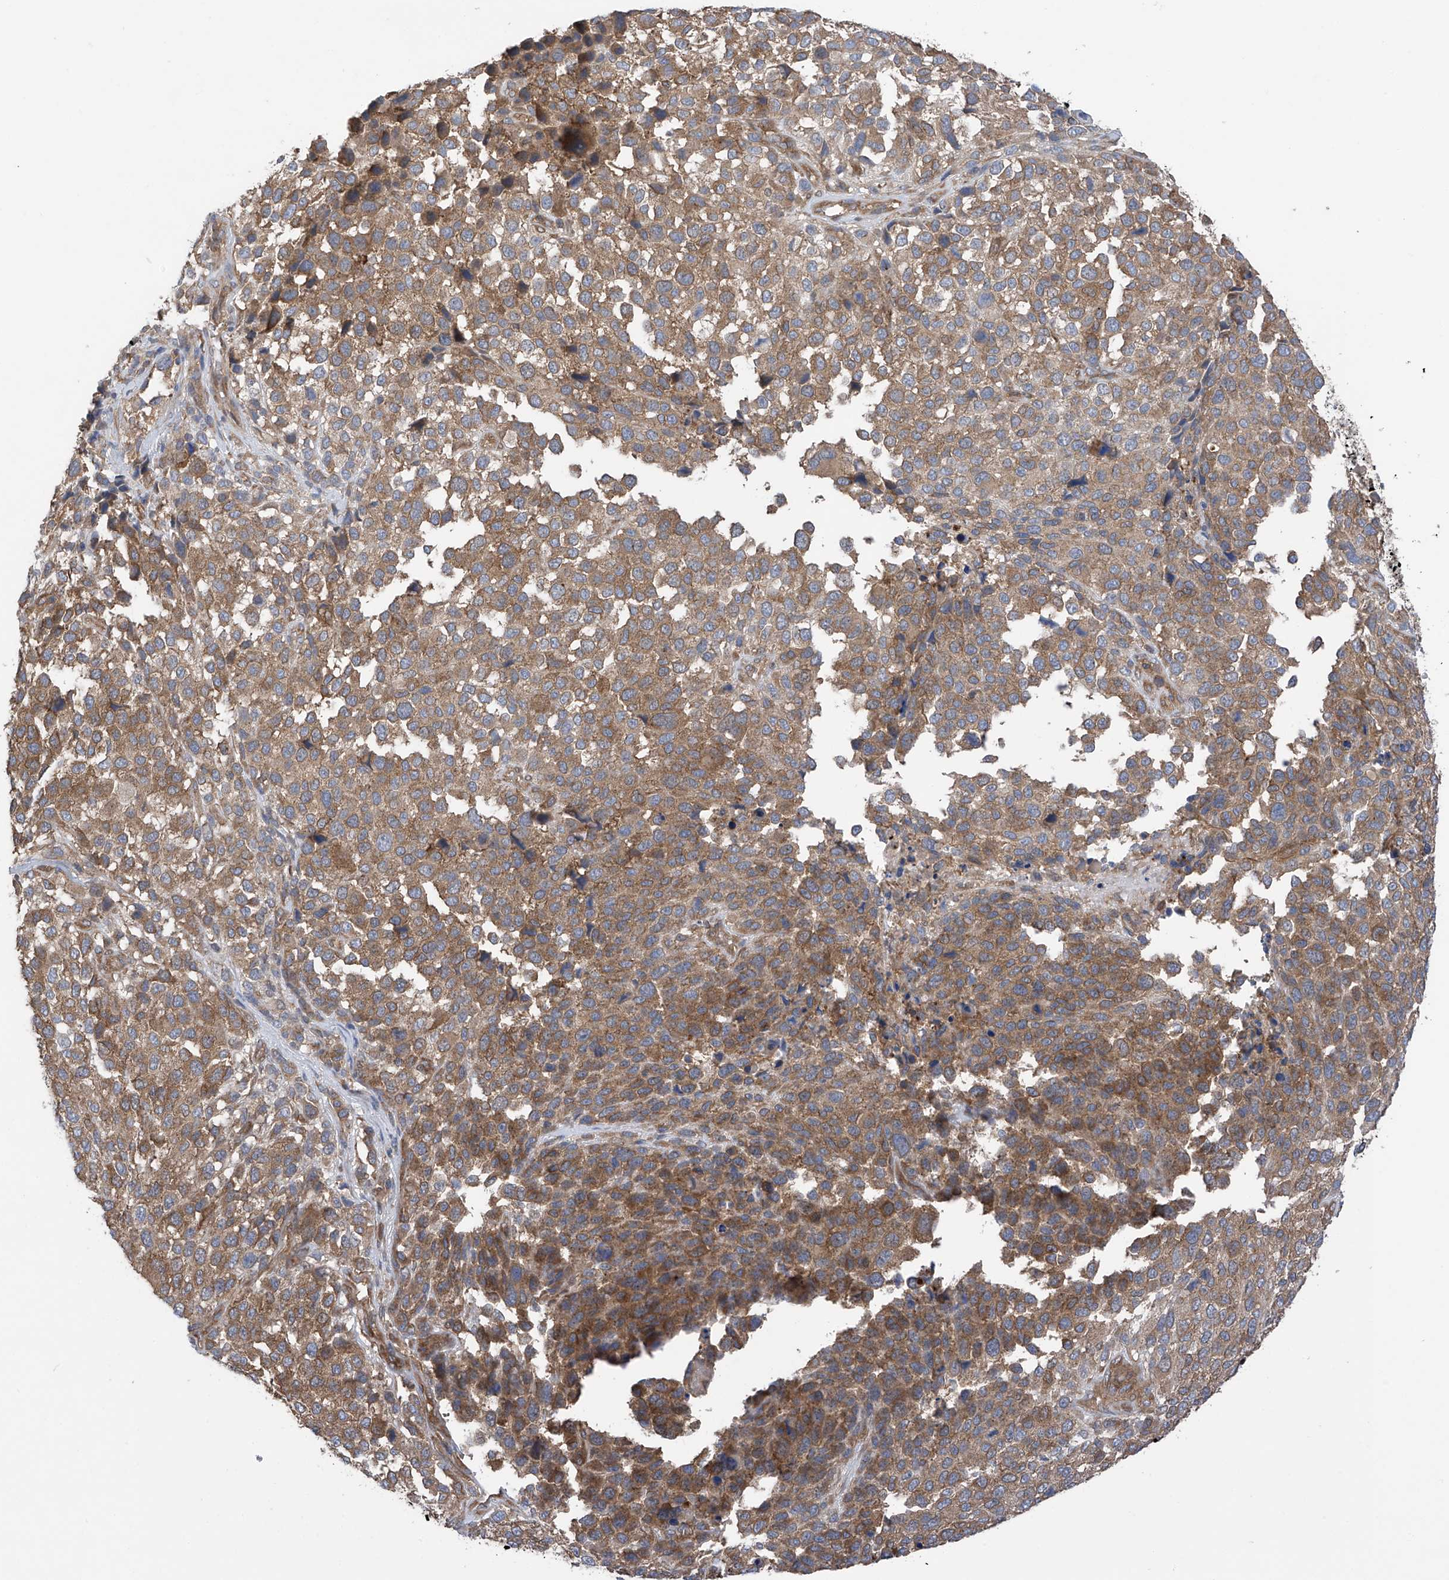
{"staining": {"intensity": "moderate", "quantity": ">75%", "location": "cytoplasmic/membranous"}, "tissue": "melanoma", "cell_type": "Tumor cells", "image_type": "cancer", "snomed": [{"axis": "morphology", "description": "Malignant melanoma, NOS"}, {"axis": "topography", "description": "Skin of trunk"}], "caption": "Immunohistochemistry (IHC) (DAB (3,3'-diaminobenzidine)) staining of malignant melanoma exhibits moderate cytoplasmic/membranous protein expression in about >75% of tumor cells.", "gene": "CHPF", "patient": {"sex": "male", "age": 71}}